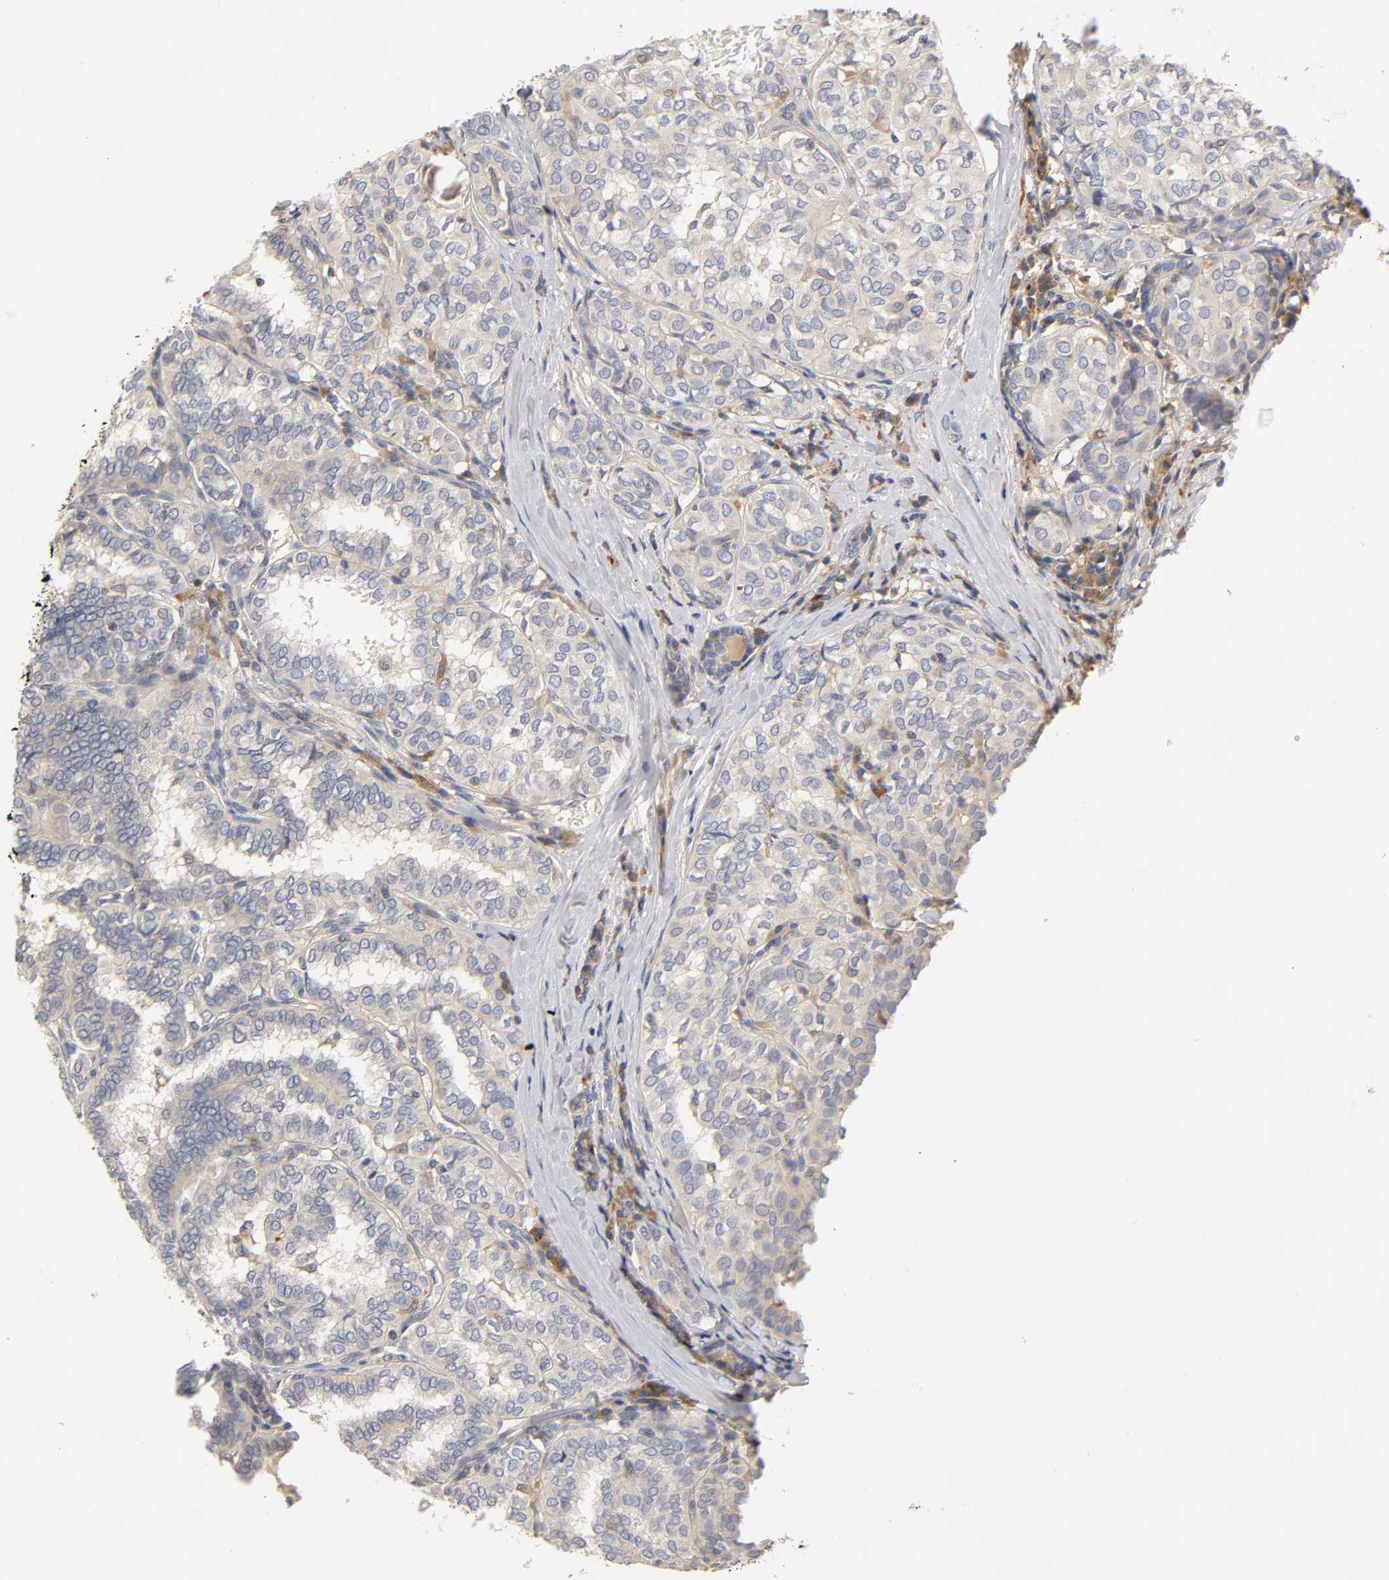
{"staining": {"intensity": "weak", "quantity": "25%-75%", "location": "cytoplasmic/membranous"}, "tissue": "thyroid cancer", "cell_type": "Tumor cells", "image_type": "cancer", "snomed": [{"axis": "morphology", "description": "Papillary adenocarcinoma, NOS"}, {"axis": "topography", "description": "Thyroid gland"}], "caption": "Papillary adenocarcinoma (thyroid) stained with IHC shows weak cytoplasmic/membranous staining in approximately 25%-75% of tumor cells. The staining was performed using DAB (3,3'-diaminobenzidine) to visualize the protein expression in brown, while the nuclei were stained in blue with hematoxylin (Magnification: 20x).", "gene": "RHOA", "patient": {"sex": "female", "age": 30}}